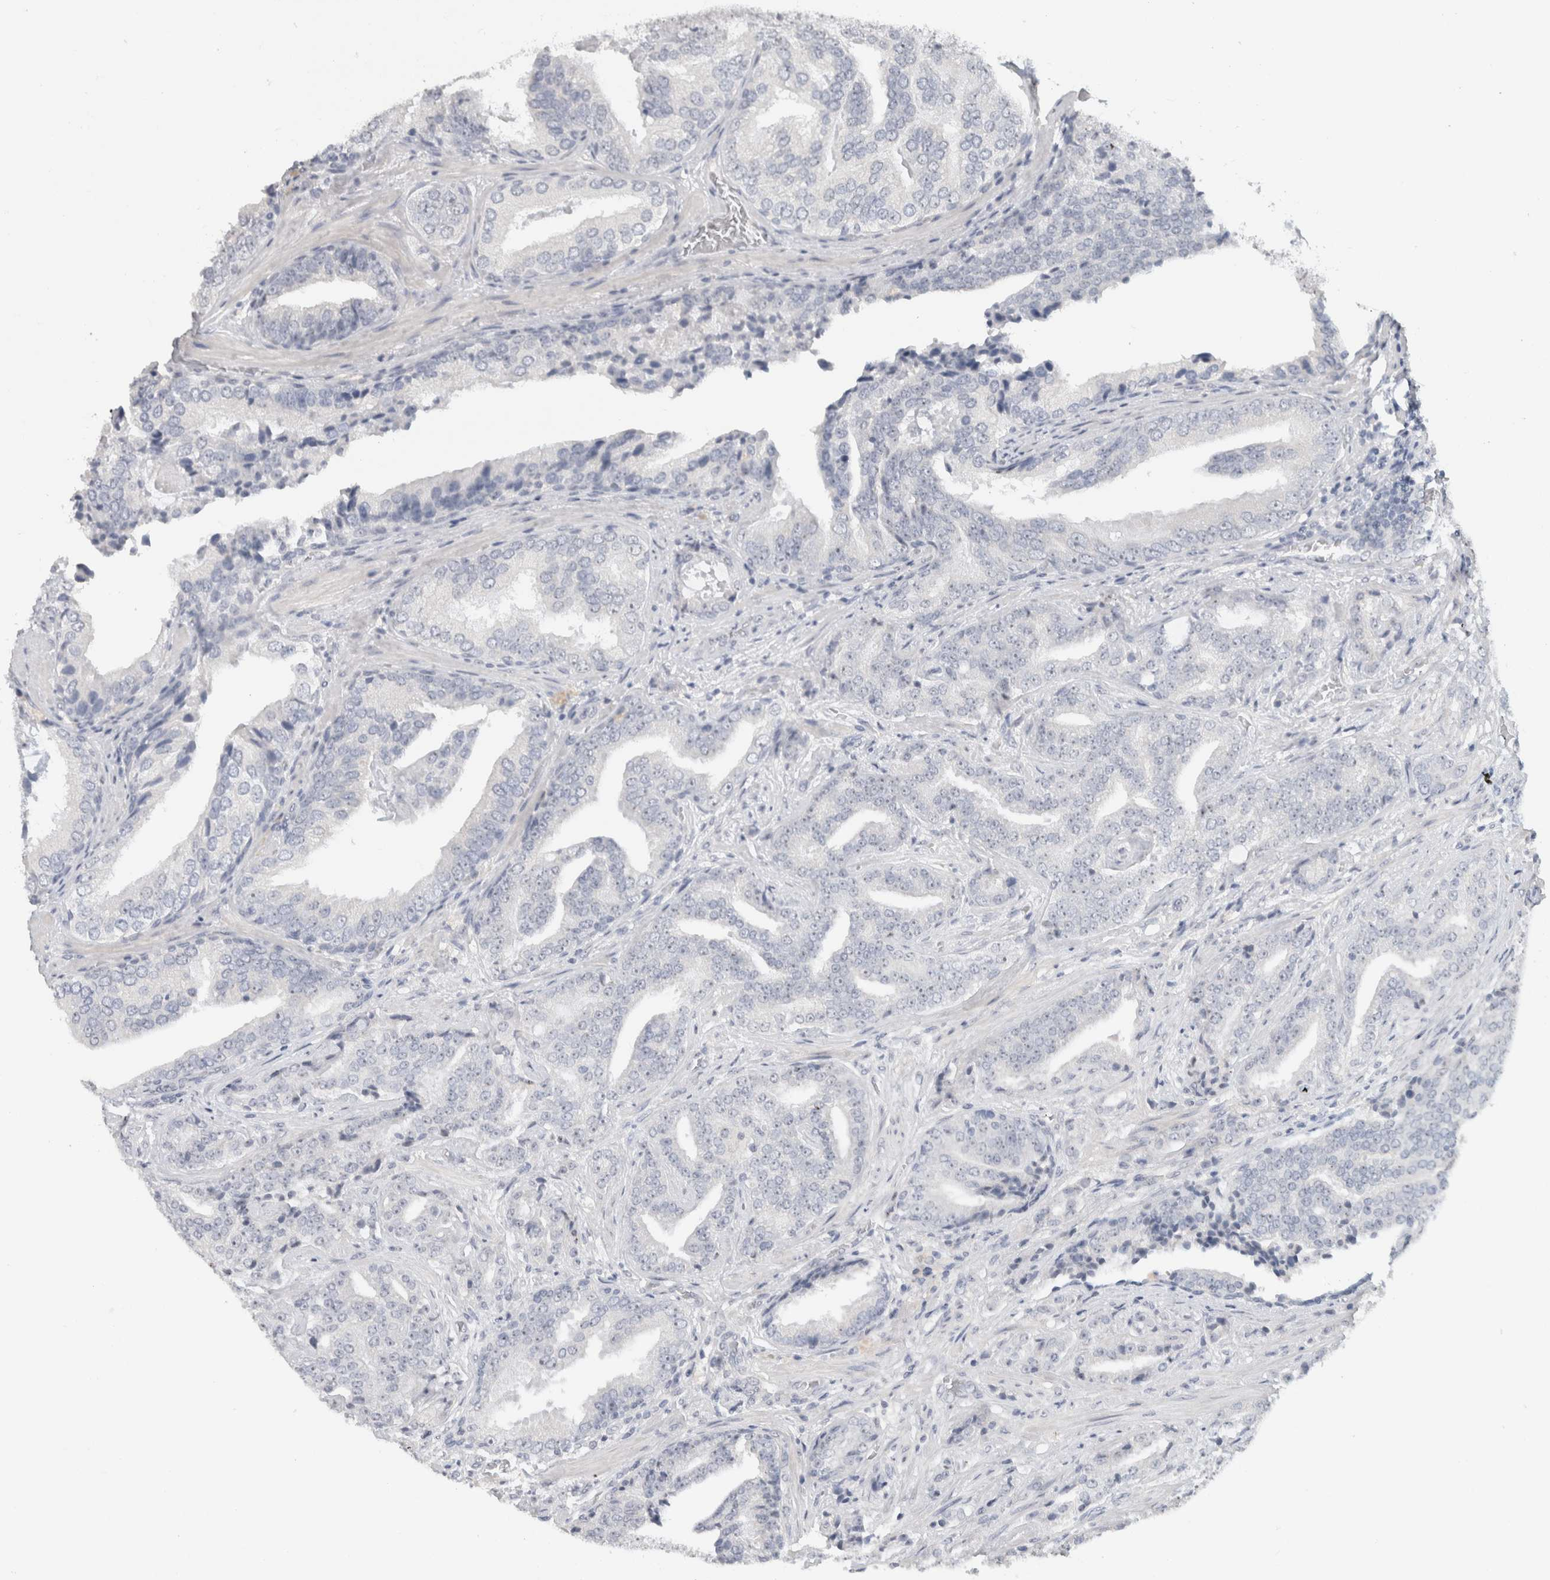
{"staining": {"intensity": "negative", "quantity": "none", "location": "none"}, "tissue": "prostate cancer", "cell_type": "Tumor cells", "image_type": "cancer", "snomed": [{"axis": "morphology", "description": "Adenocarcinoma, Low grade"}, {"axis": "topography", "description": "Prostate"}], "caption": "The micrograph displays no staining of tumor cells in adenocarcinoma (low-grade) (prostate).", "gene": "FMR1NB", "patient": {"sex": "male", "age": 67}}